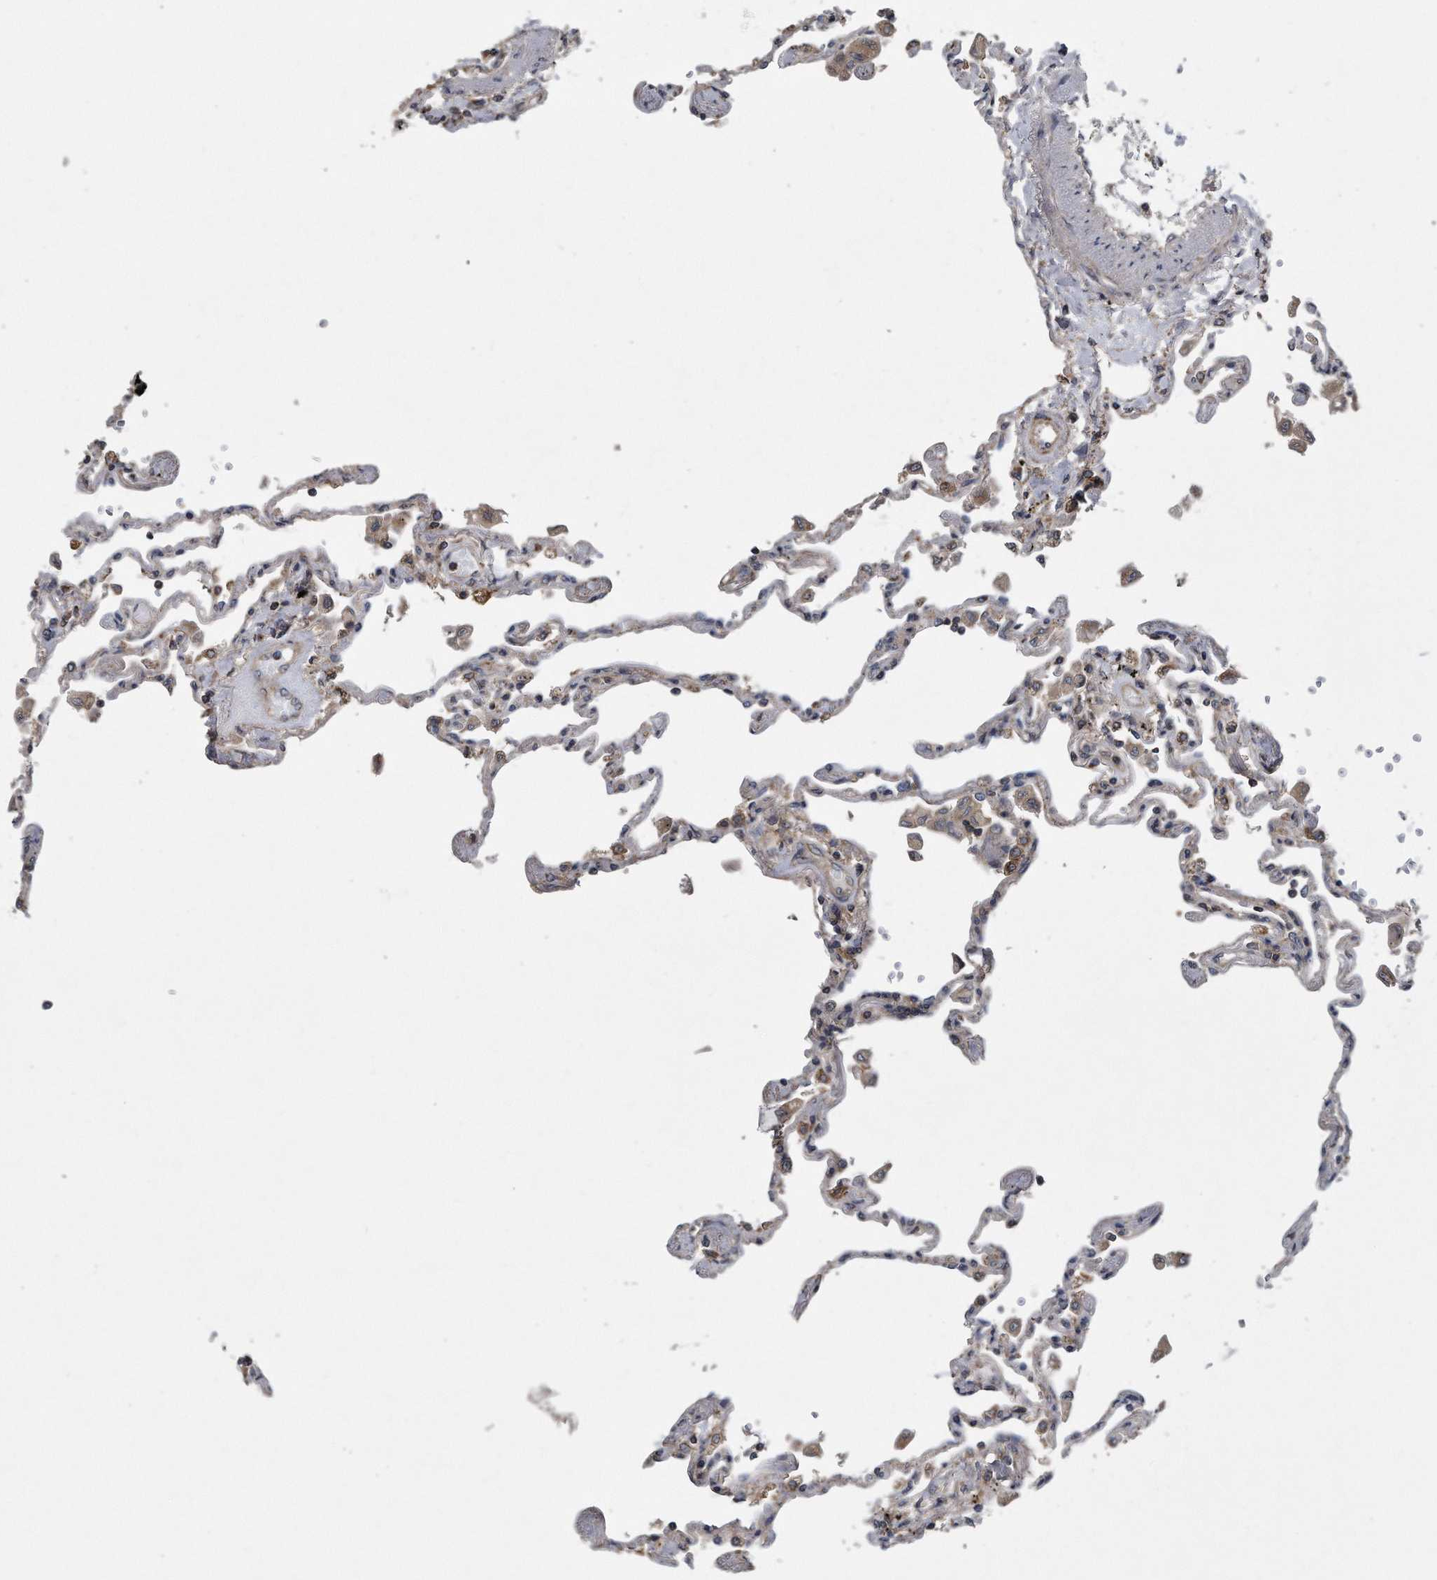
{"staining": {"intensity": "moderate", "quantity": "<25%", "location": "cytoplasmic/membranous"}, "tissue": "lung", "cell_type": "Alveolar cells", "image_type": "normal", "snomed": [{"axis": "morphology", "description": "Normal tissue, NOS"}, {"axis": "topography", "description": "Lung"}], "caption": "Protein expression by IHC exhibits moderate cytoplasmic/membranous positivity in approximately <25% of alveolar cells in unremarkable lung.", "gene": "ALPK2", "patient": {"sex": "female", "age": 67}}